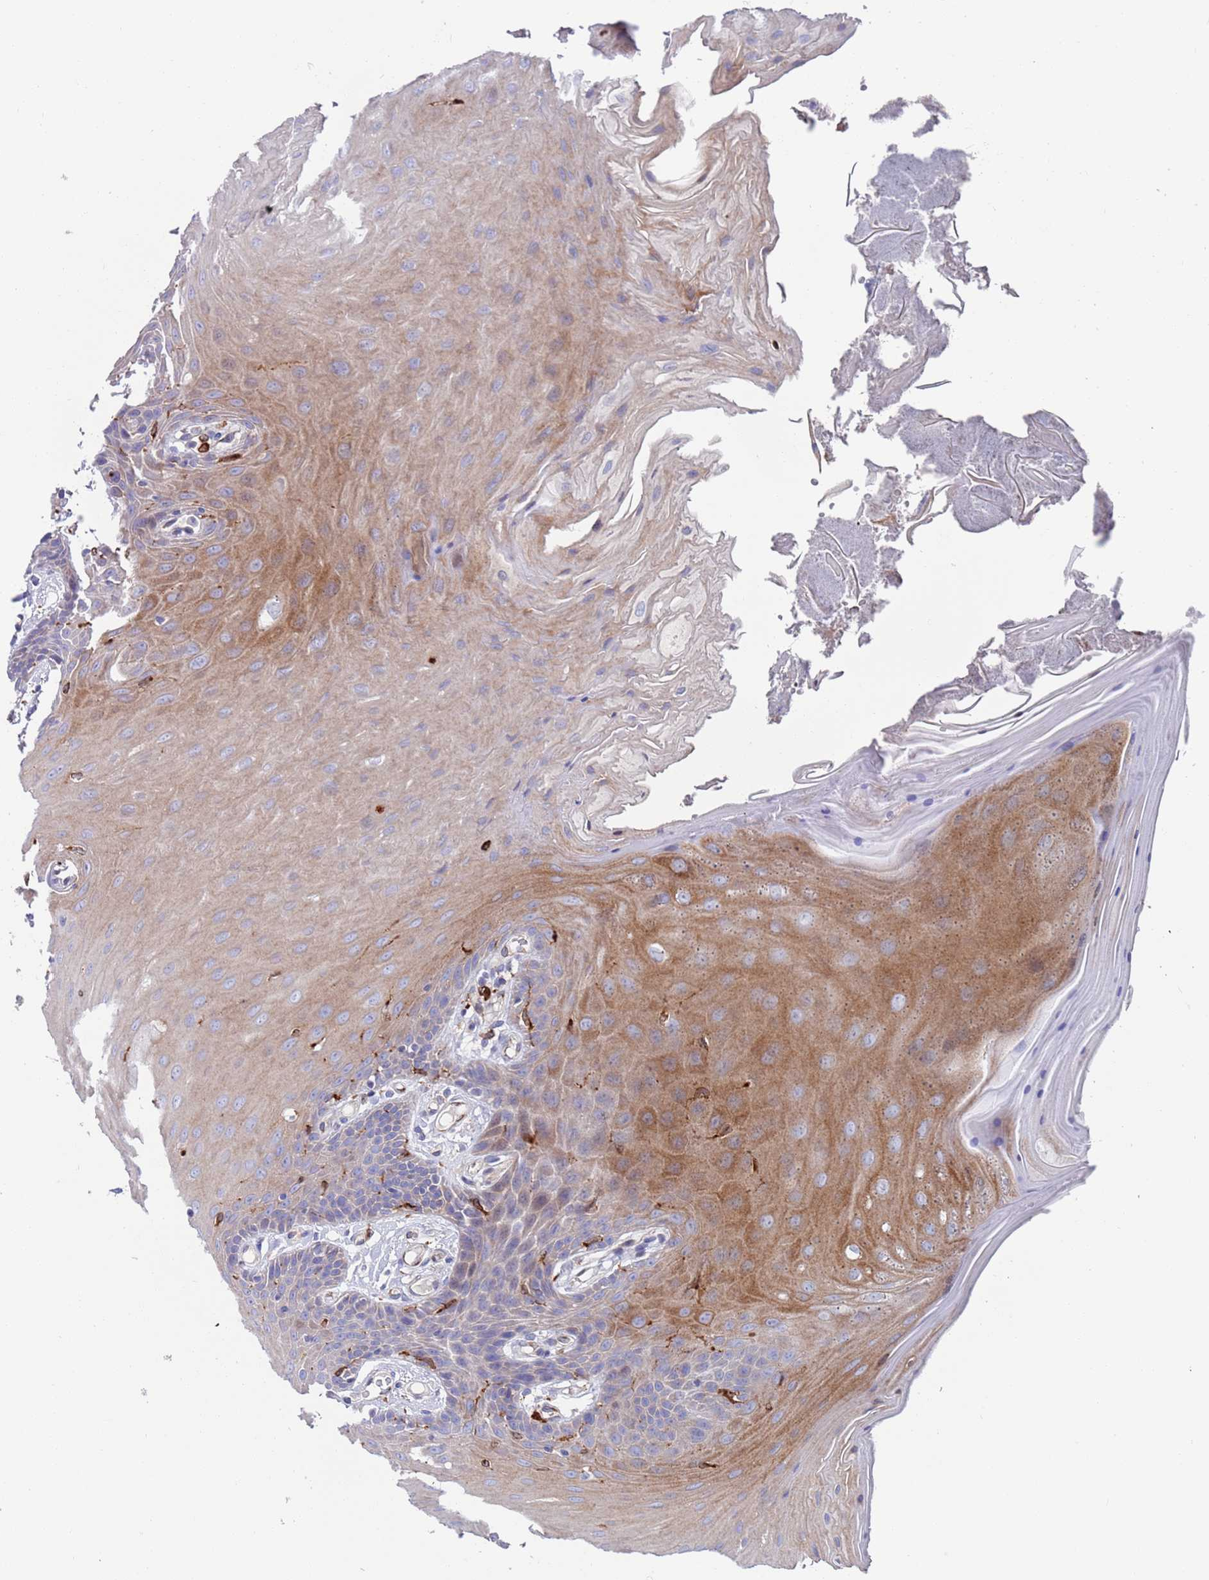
{"staining": {"intensity": "moderate", "quantity": "25%-75%", "location": "cytoplasmic/membranous"}, "tissue": "oral mucosa", "cell_type": "Squamous epithelial cells", "image_type": "normal", "snomed": [{"axis": "morphology", "description": "Normal tissue, NOS"}, {"axis": "morphology", "description": "Squamous cell carcinoma, NOS"}, {"axis": "topography", "description": "Skeletal muscle"}, {"axis": "topography", "description": "Oral tissue"}, {"axis": "topography", "description": "Salivary gland"}, {"axis": "topography", "description": "Head-Neck"}], "caption": "Approximately 25%-75% of squamous epithelial cells in benign human oral mucosa demonstrate moderate cytoplasmic/membranous protein positivity as visualized by brown immunohistochemical staining.", "gene": "GREB1L", "patient": {"sex": "male", "age": 54}}